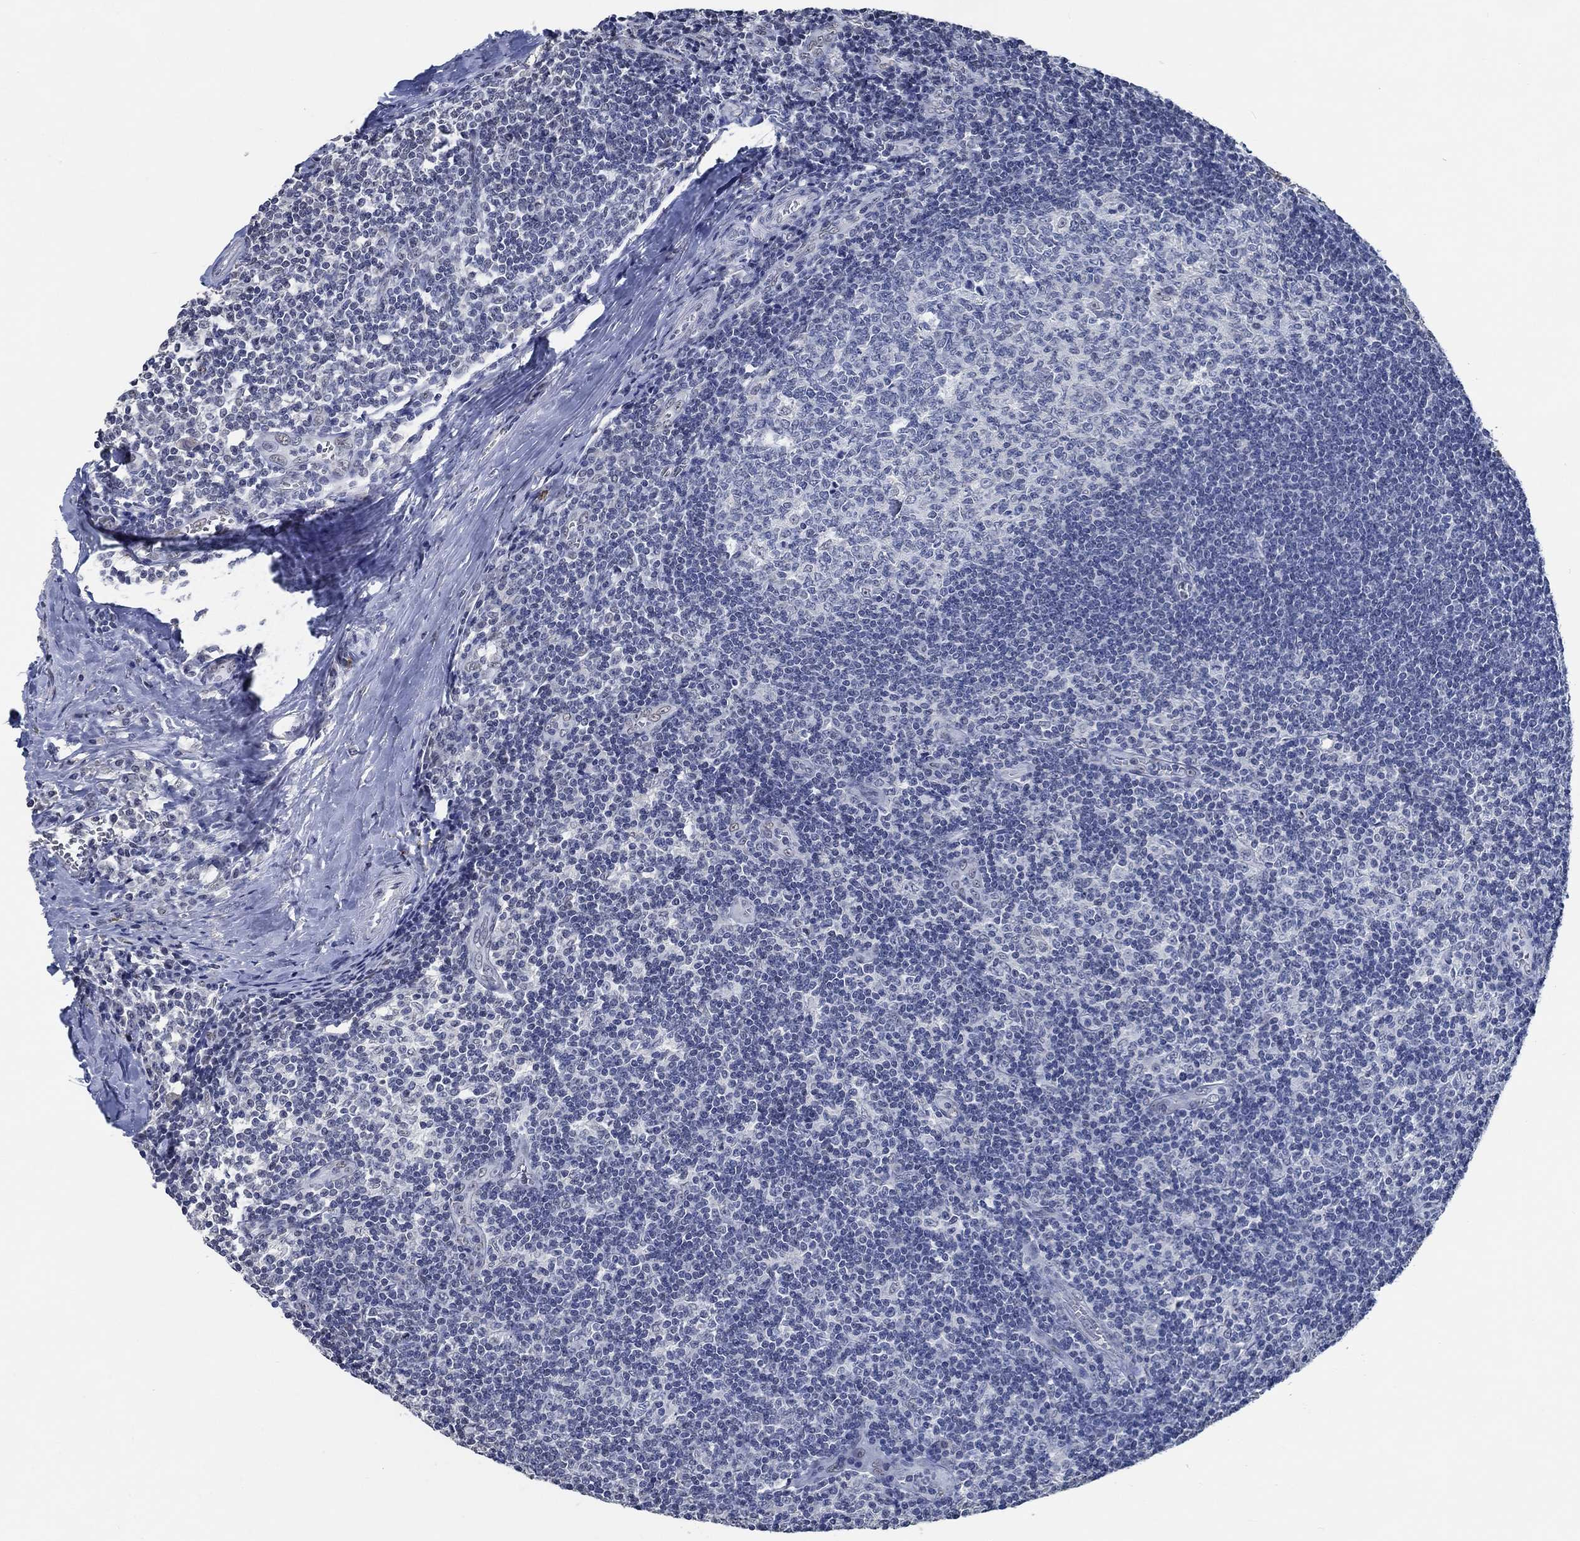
{"staining": {"intensity": "negative", "quantity": "none", "location": "none"}, "tissue": "tonsil", "cell_type": "Germinal center cells", "image_type": "normal", "snomed": [{"axis": "morphology", "description": "Normal tissue, NOS"}, {"axis": "topography", "description": "Tonsil"}], "caption": "Germinal center cells are negative for brown protein staining in normal tonsil.", "gene": "OBSCN", "patient": {"sex": "male", "age": 33}}